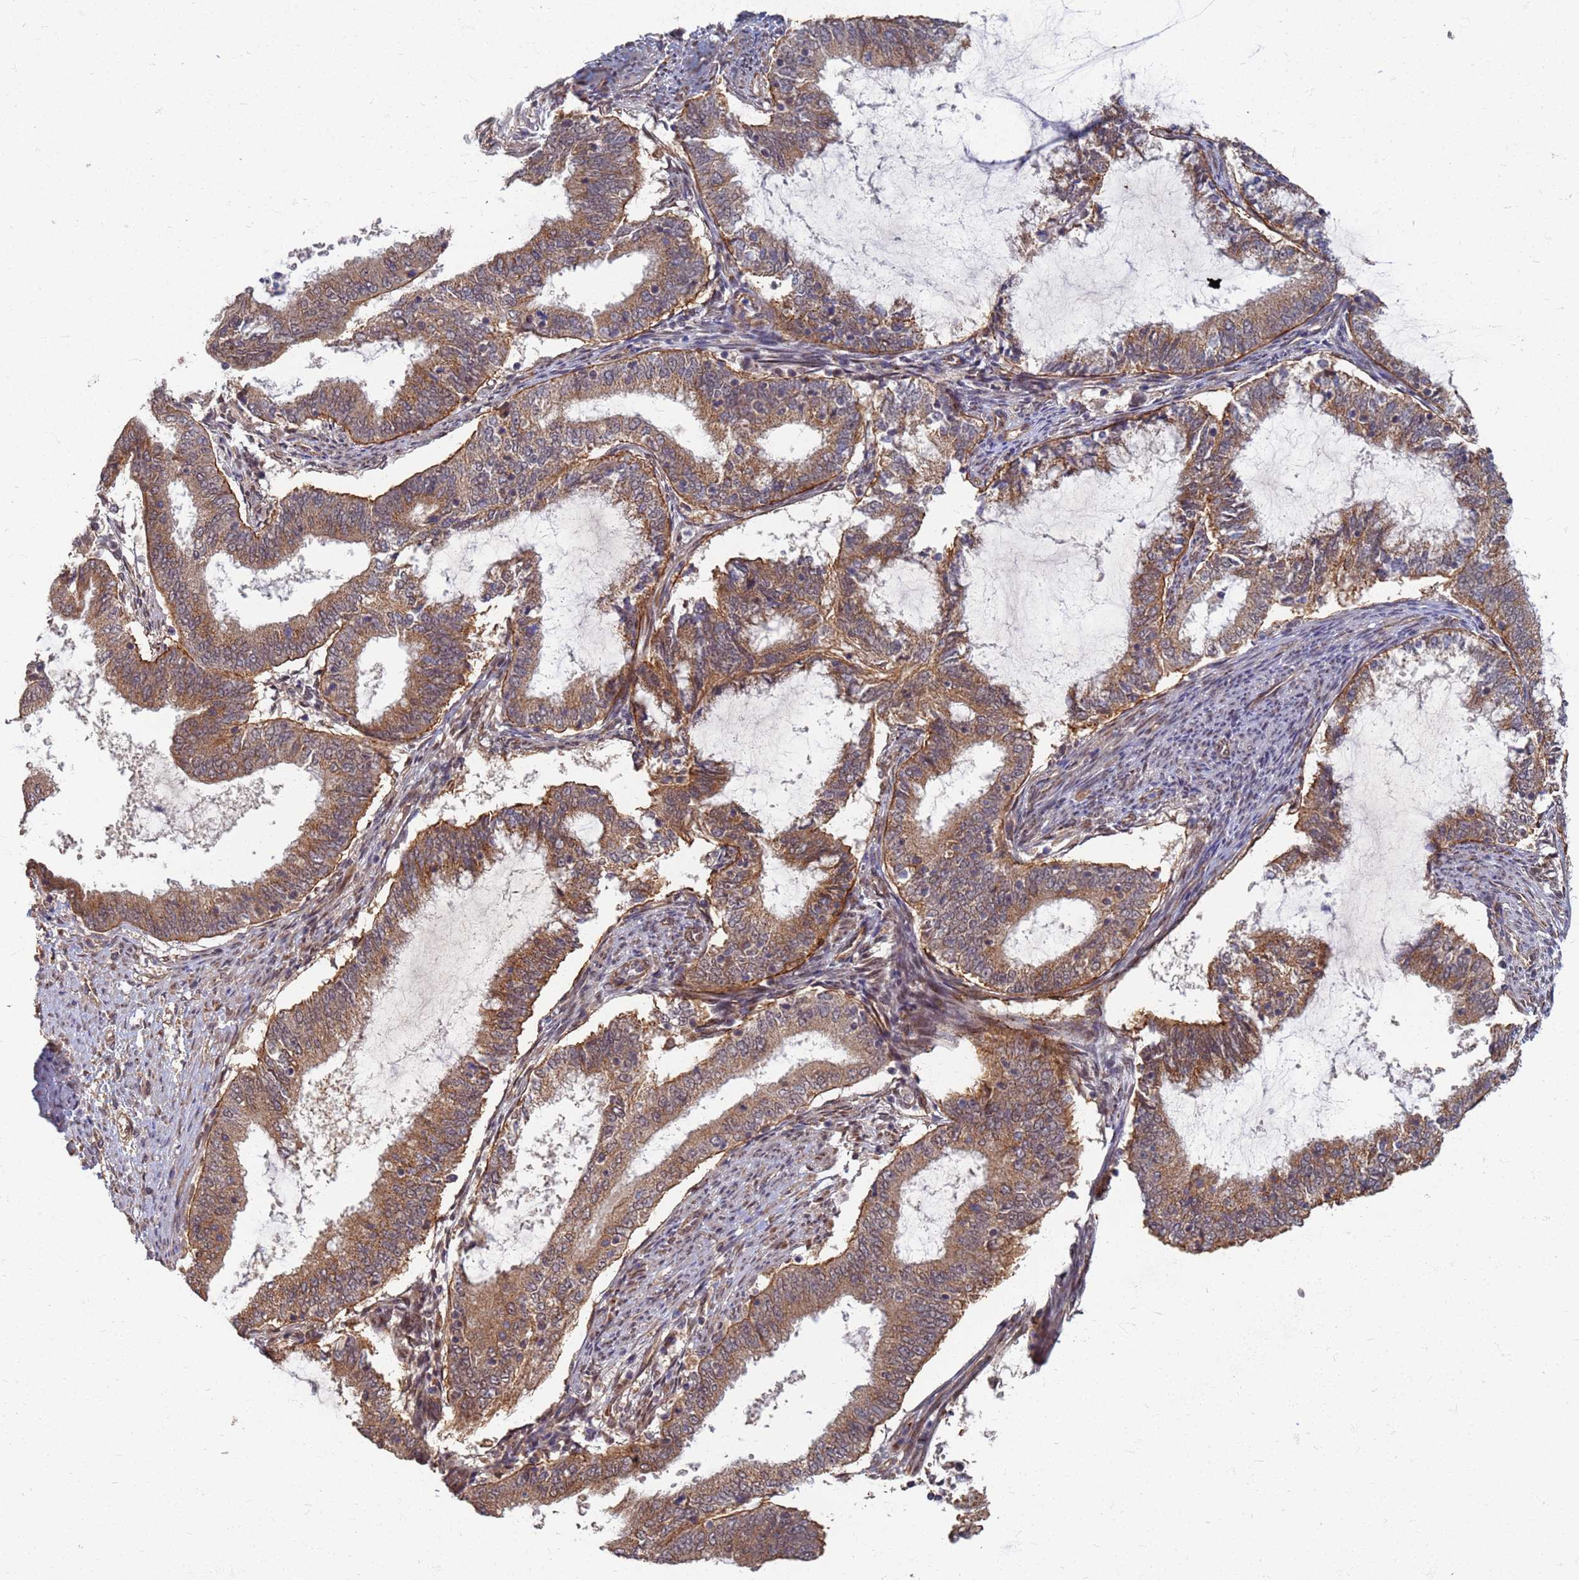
{"staining": {"intensity": "moderate", "quantity": ">75%", "location": "cytoplasmic/membranous"}, "tissue": "endometrial cancer", "cell_type": "Tumor cells", "image_type": "cancer", "snomed": [{"axis": "morphology", "description": "Adenocarcinoma, NOS"}, {"axis": "topography", "description": "Endometrium"}], "caption": "A histopathology image showing moderate cytoplasmic/membranous expression in approximately >75% of tumor cells in adenocarcinoma (endometrial), as visualized by brown immunohistochemical staining.", "gene": "ITGB4", "patient": {"sex": "female", "age": 51}}